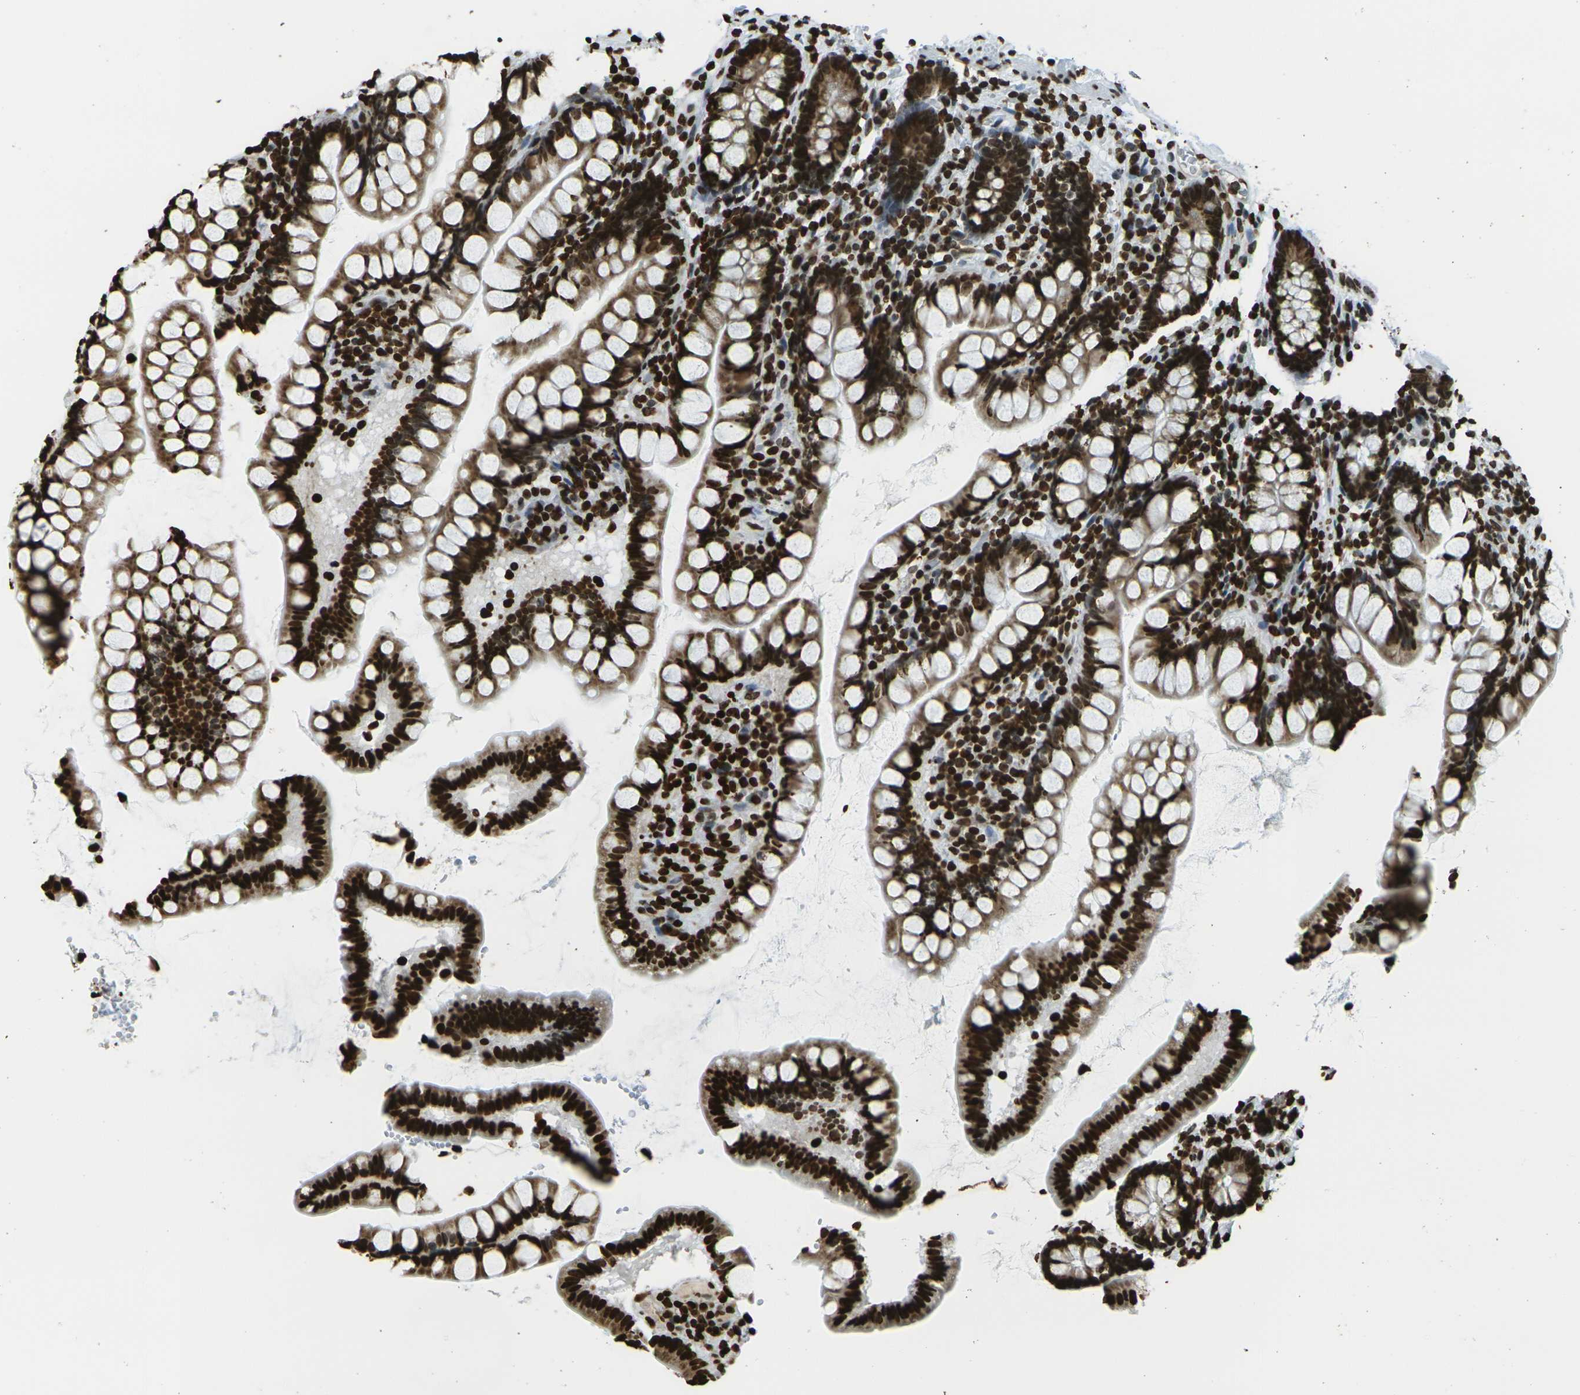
{"staining": {"intensity": "strong", "quantity": ">75%", "location": "nuclear"}, "tissue": "small intestine", "cell_type": "Glandular cells", "image_type": "normal", "snomed": [{"axis": "morphology", "description": "Normal tissue, NOS"}, {"axis": "topography", "description": "Small intestine"}], "caption": "The histopathology image reveals a brown stain indicating the presence of a protein in the nuclear of glandular cells in small intestine. The protein of interest is stained brown, and the nuclei are stained in blue (DAB (3,3'-diaminobenzidine) IHC with brightfield microscopy, high magnification).", "gene": "H1", "patient": {"sex": "female", "age": 84}}